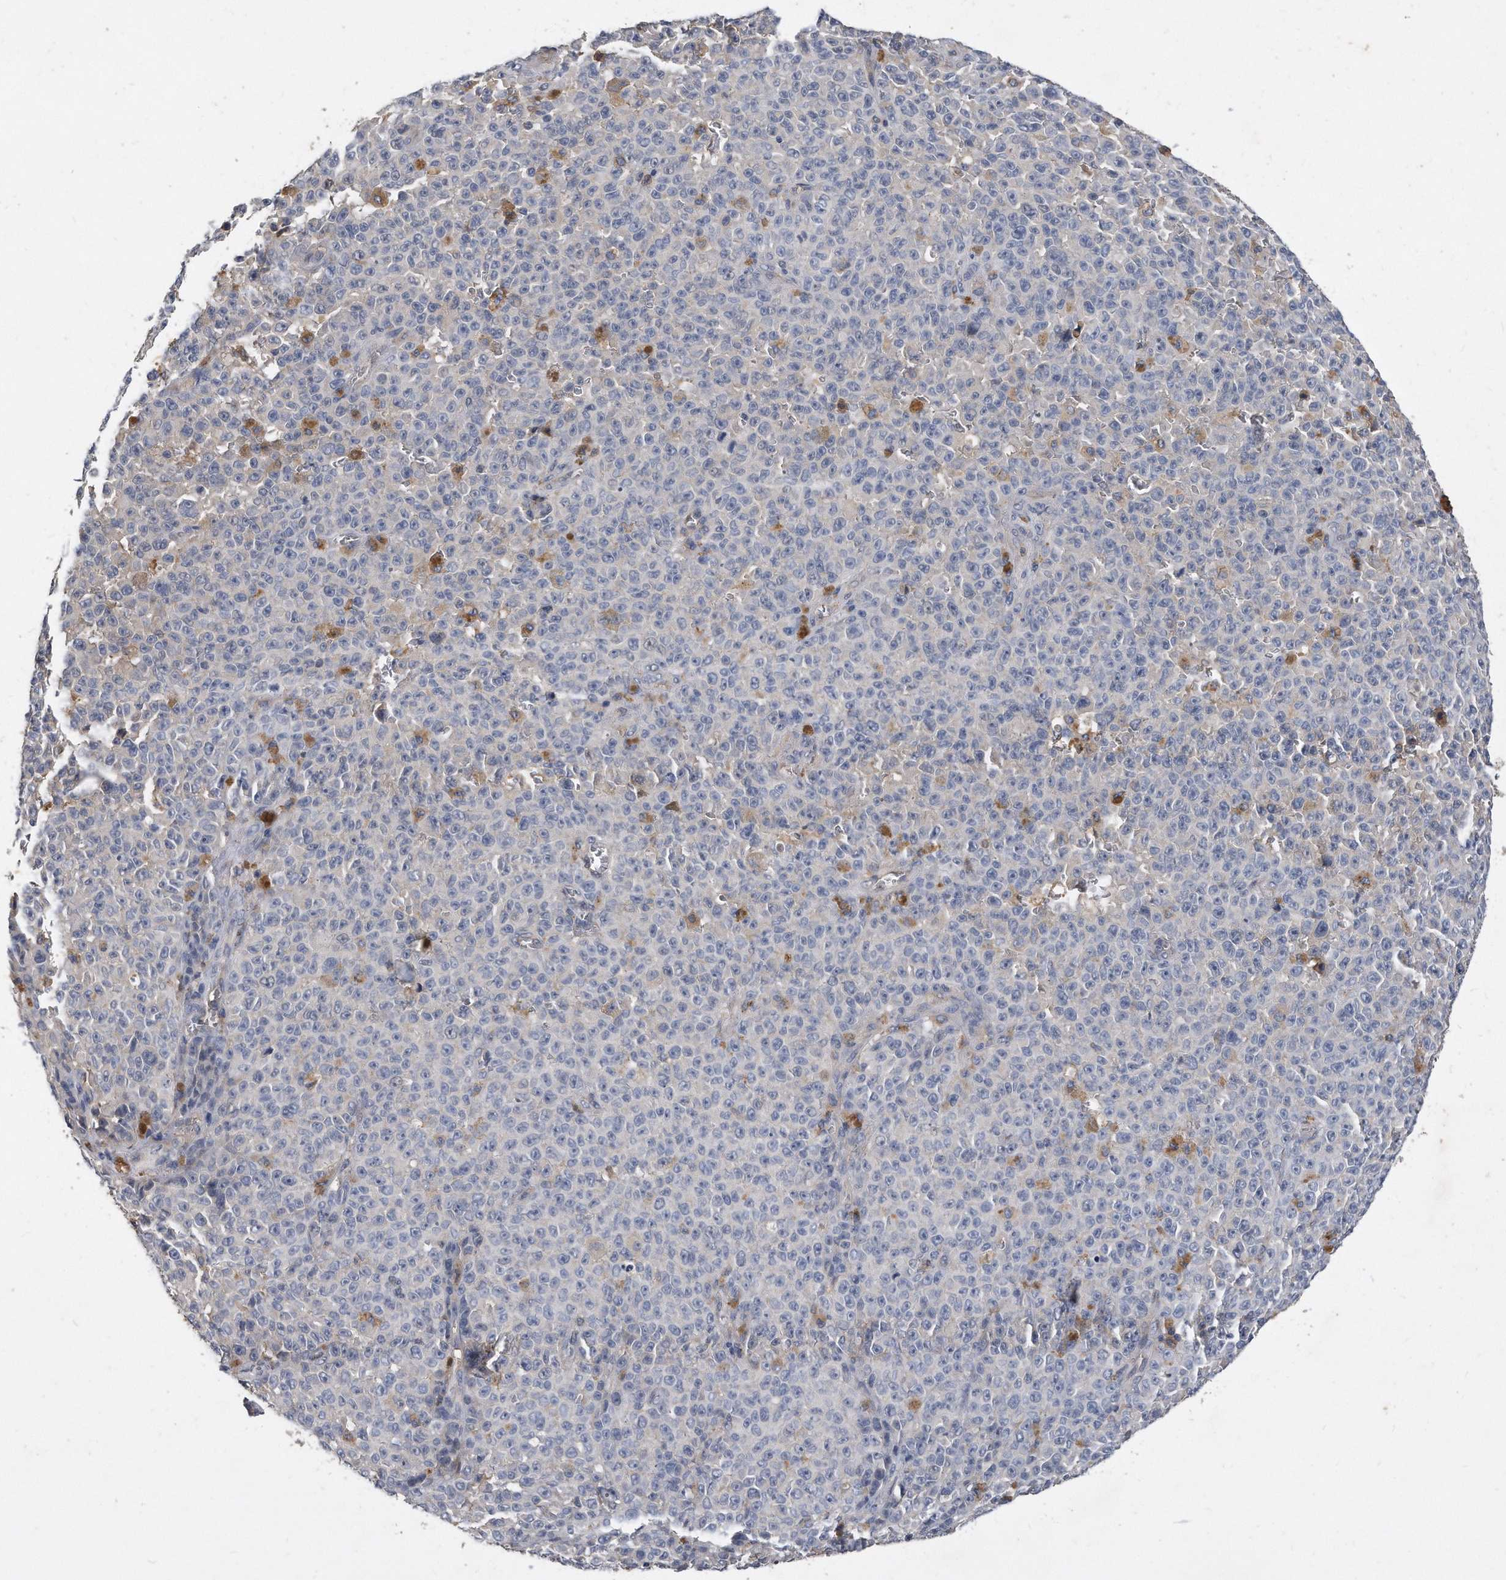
{"staining": {"intensity": "negative", "quantity": "none", "location": "none"}, "tissue": "melanoma", "cell_type": "Tumor cells", "image_type": "cancer", "snomed": [{"axis": "morphology", "description": "Malignant melanoma, NOS"}, {"axis": "topography", "description": "Skin"}], "caption": "Tumor cells show no significant expression in malignant melanoma. (DAB (3,3'-diaminobenzidine) immunohistochemistry (IHC), high magnification).", "gene": "HOMER3", "patient": {"sex": "female", "age": 82}}